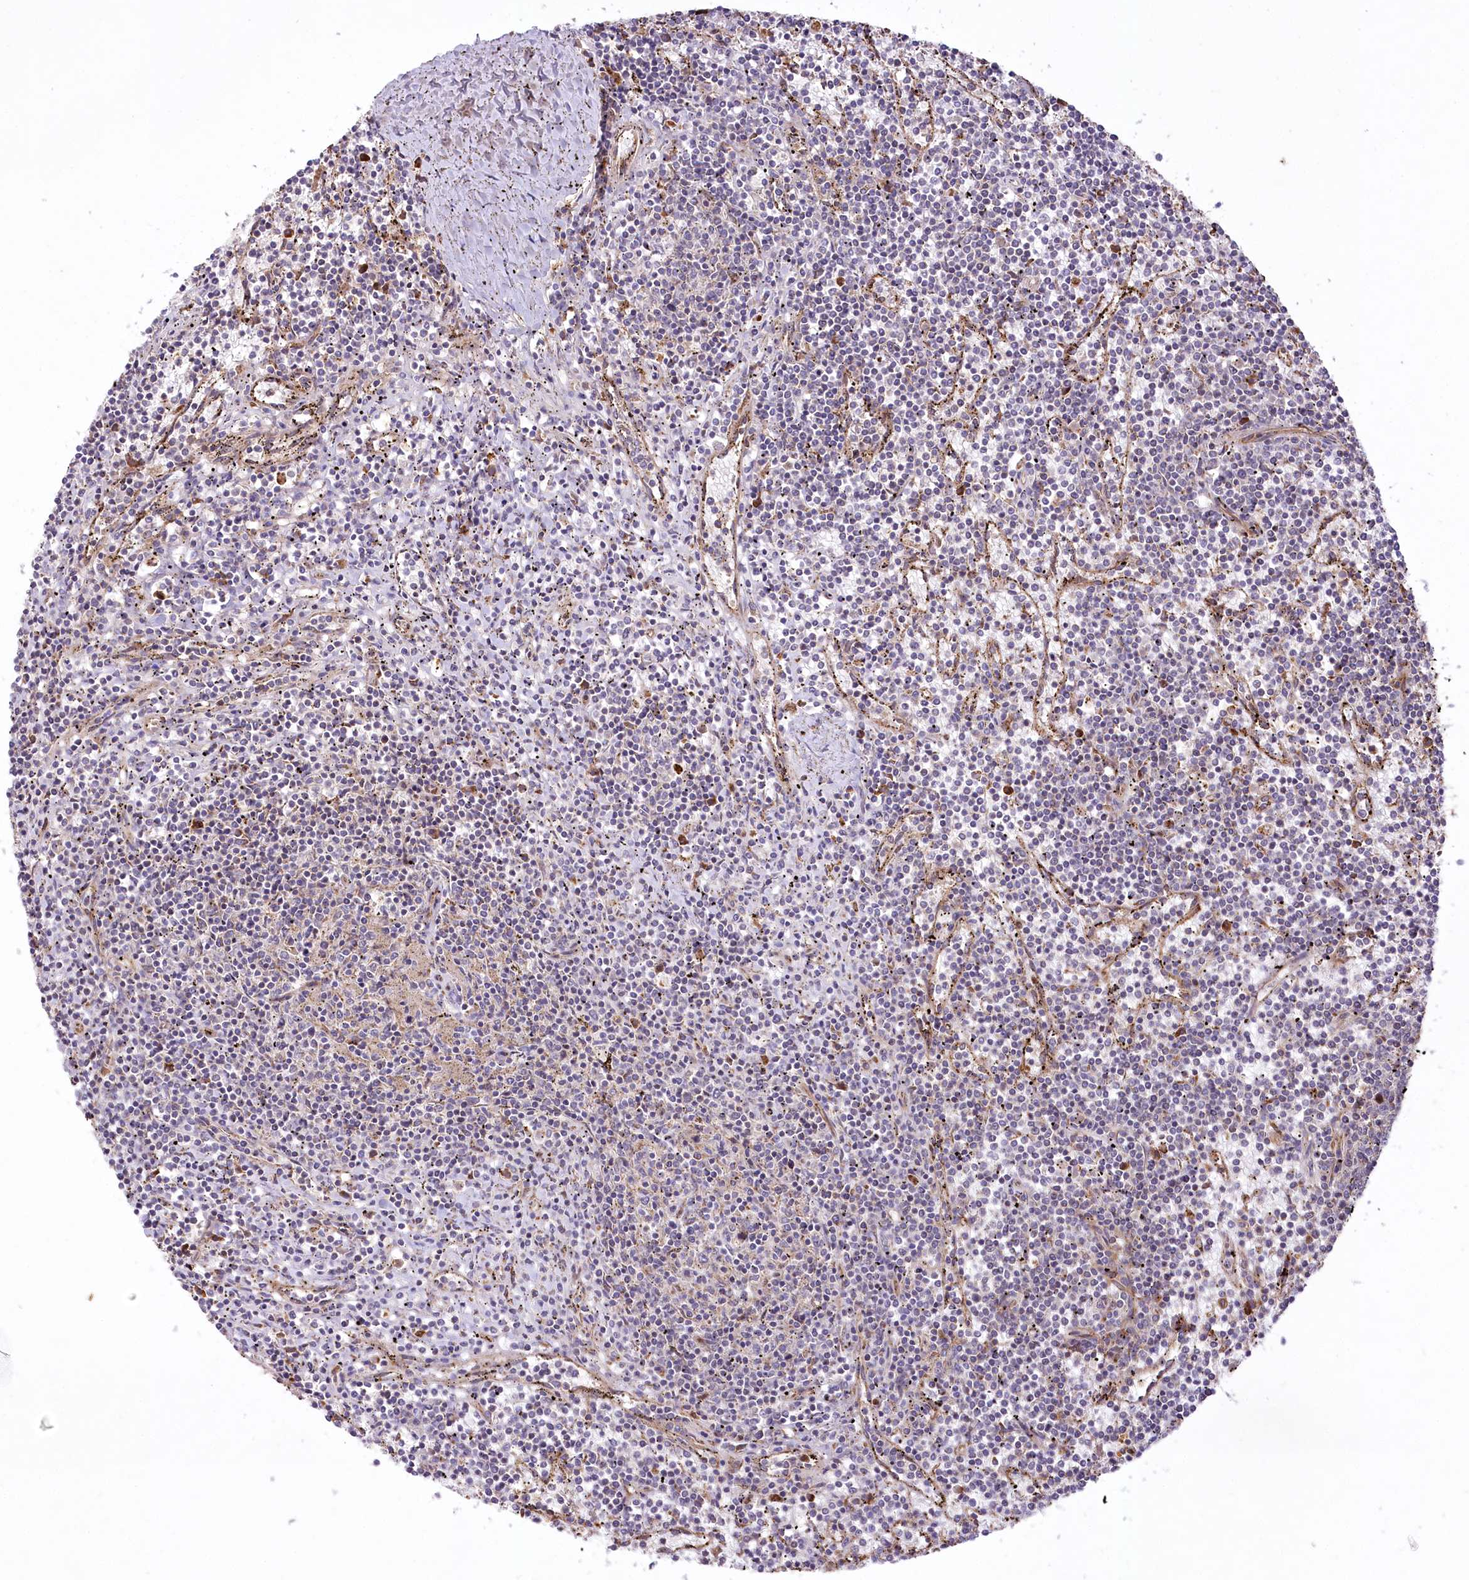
{"staining": {"intensity": "negative", "quantity": "none", "location": "none"}, "tissue": "lymphoma", "cell_type": "Tumor cells", "image_type": "cancer", "snomed": [{"axis": "morphology", "description": "Malignant lymphoma, non-Hodgkin's type, Low grade"}, {"axis": "topography", "description": "Spleen"}], "caption": "Protein analysis of lymphoma exhibits no significant expression in tumor cells. Brightfield microscopy of immunohistochemistry stained with DAB (brown) and hematoxylin (blue), captured at high magnification.", "gene": "PSTK", "patient": {"sex": "female", "age": 50}}